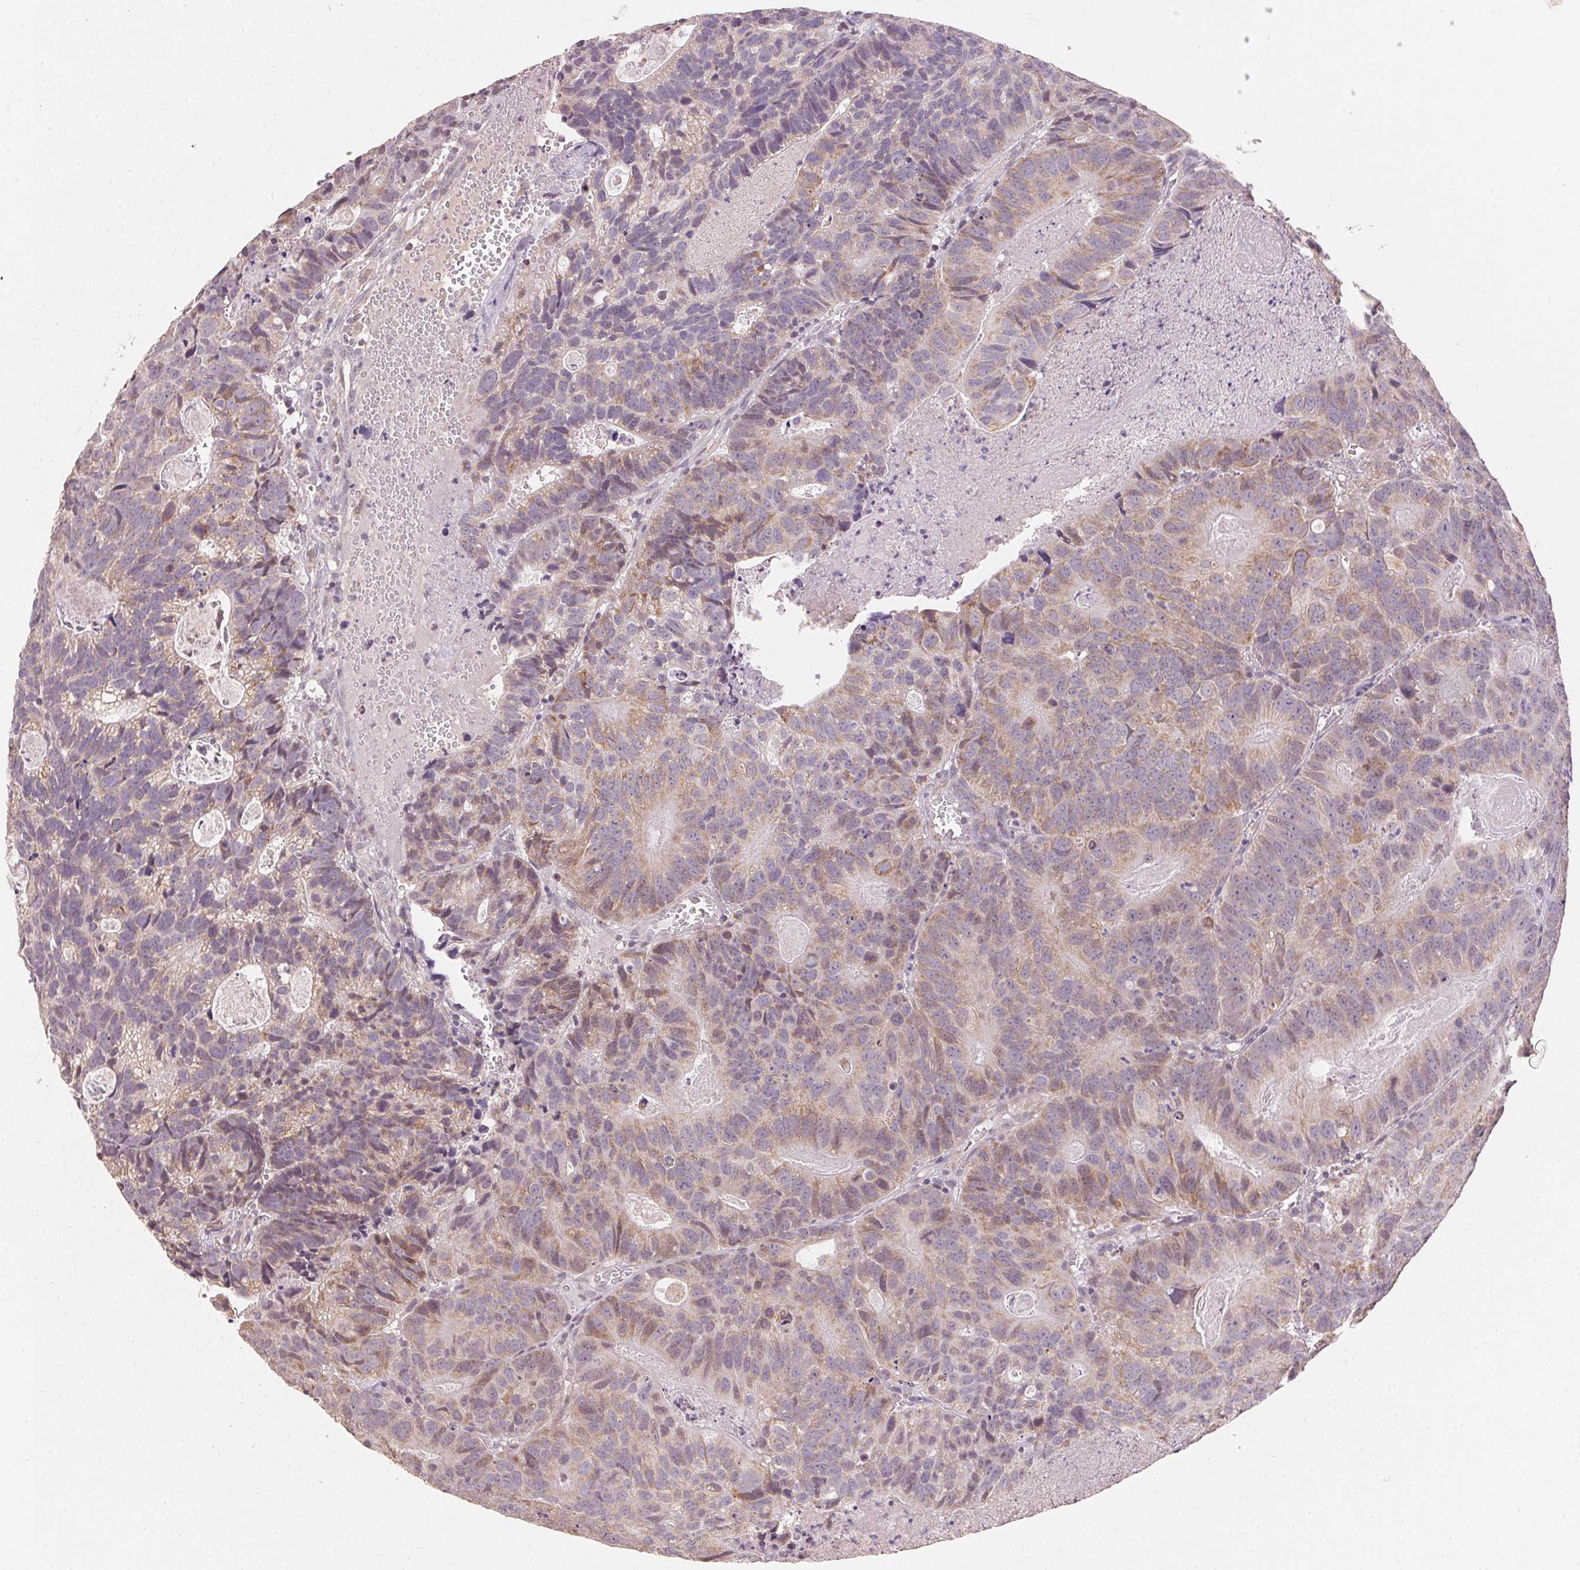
{"staining": {"intensity": "weak", "quantity": ">75%", "location": "cytoplasmic/membranous"}, "tissue": "head and neck cancer", "cell_type": "Tumor cells", "image_type": "cancer", "snomed": [{"axis": "morphology", "description": "Adenocarcinoma, NOS"}, {"axis": "topography", "description": "Head-Neck"}], "caption": "The image exhibits immunohistochemical staining of head and neck cancer (adenocarcinoma). There is weak cytoplasmic/membranous positivity is present in about >75% of tumor cells.", "gene": "CLASP1", "patient": {"sex": "male", "age": 62}}